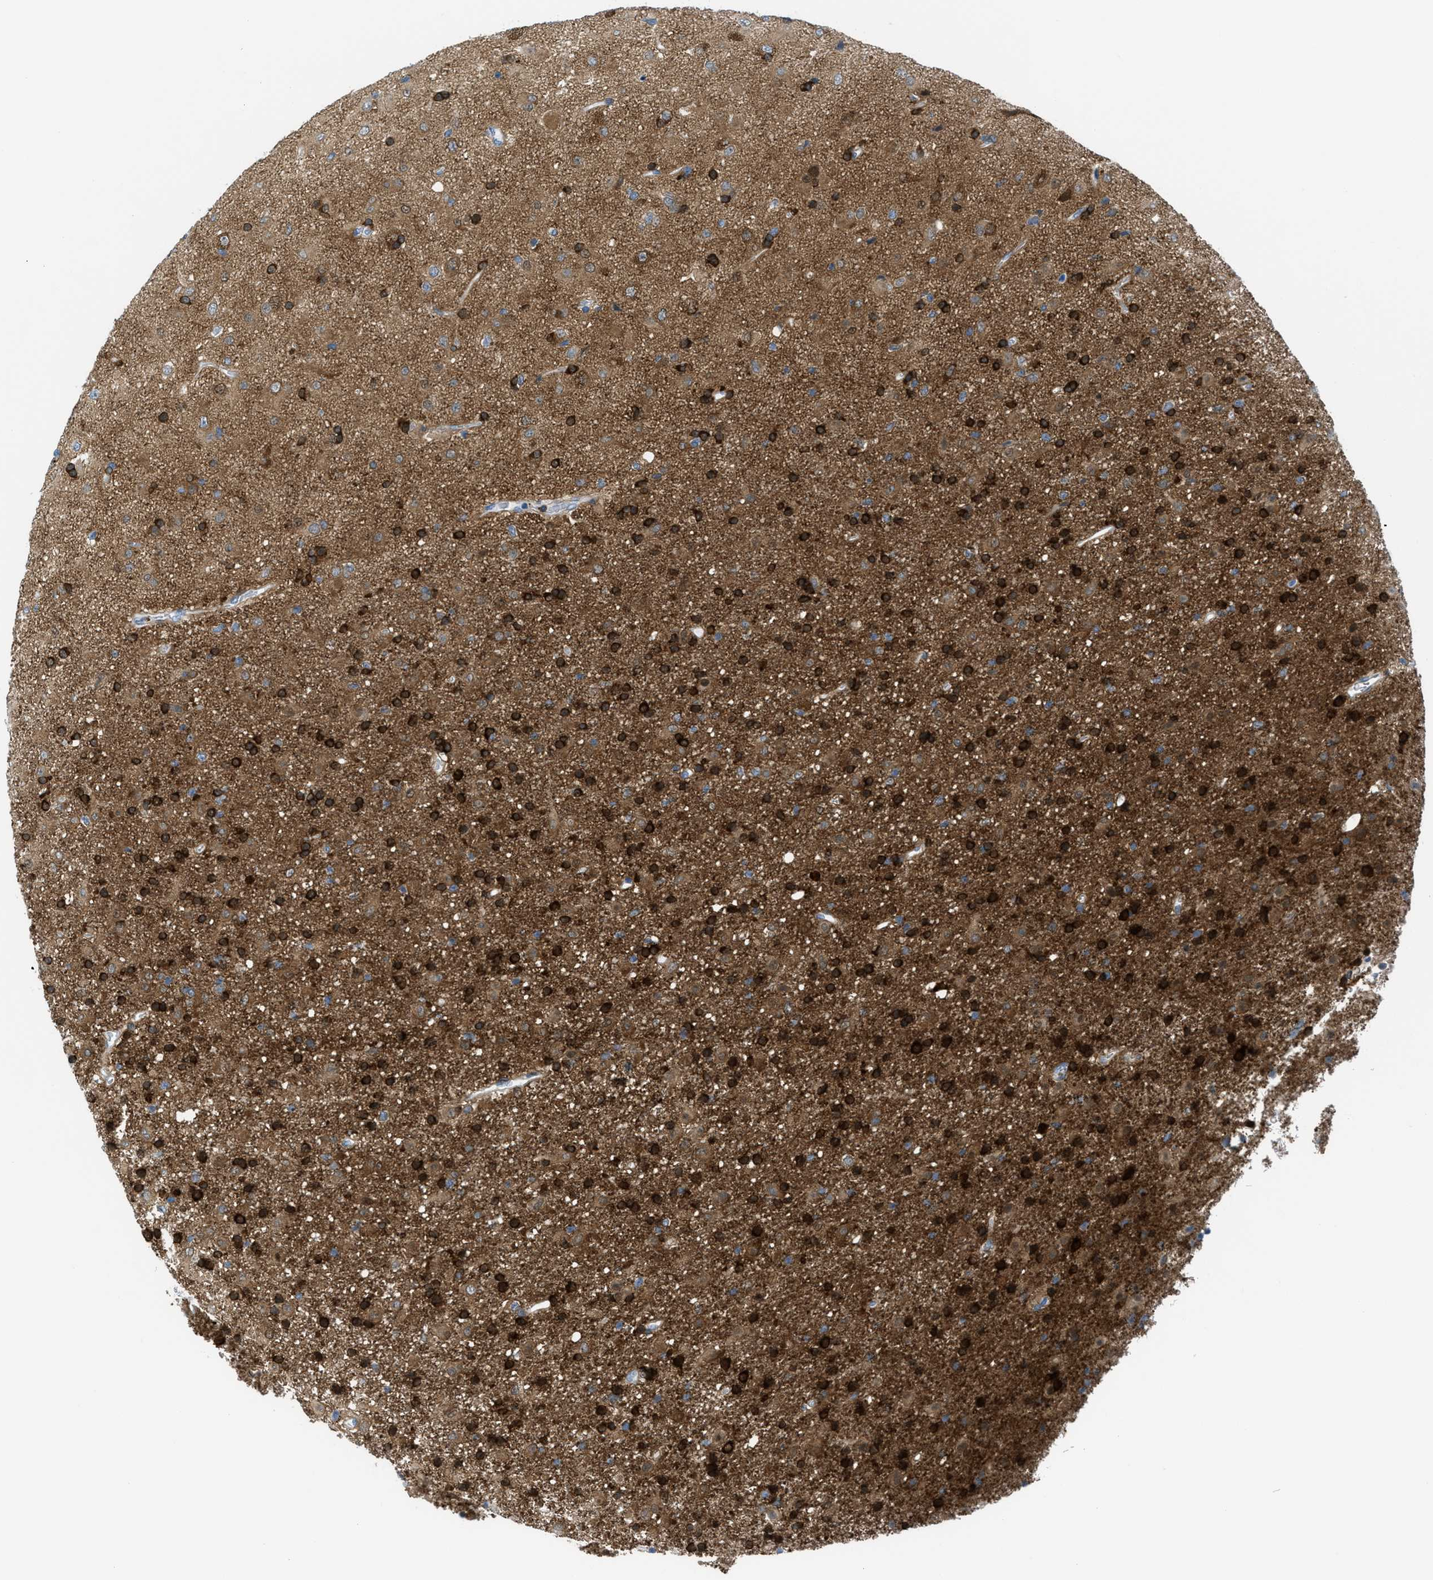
{"staining": {"intensity": "strong", "quantity": "25%-75%", "location": "cytoplasmic/membranous,nuclear"}, "tissue": "glioma", "cell_type": "Tumor cells", "image_type": "cancer", "snomed": [{"axis": "morphology", "description": "Glioma, malignant, Low grade"}, {"axis": "topography", "description": "Brain"}], "caption": "Immunohistochemical staining of human glioma demonstrates high levels of strong cytoplasmic/membranous and nuclear positivity in approximately 25%-75% of tumor cells.", "gene": "MAPRE2", "patient": {"sex": "male", "age": 77}}